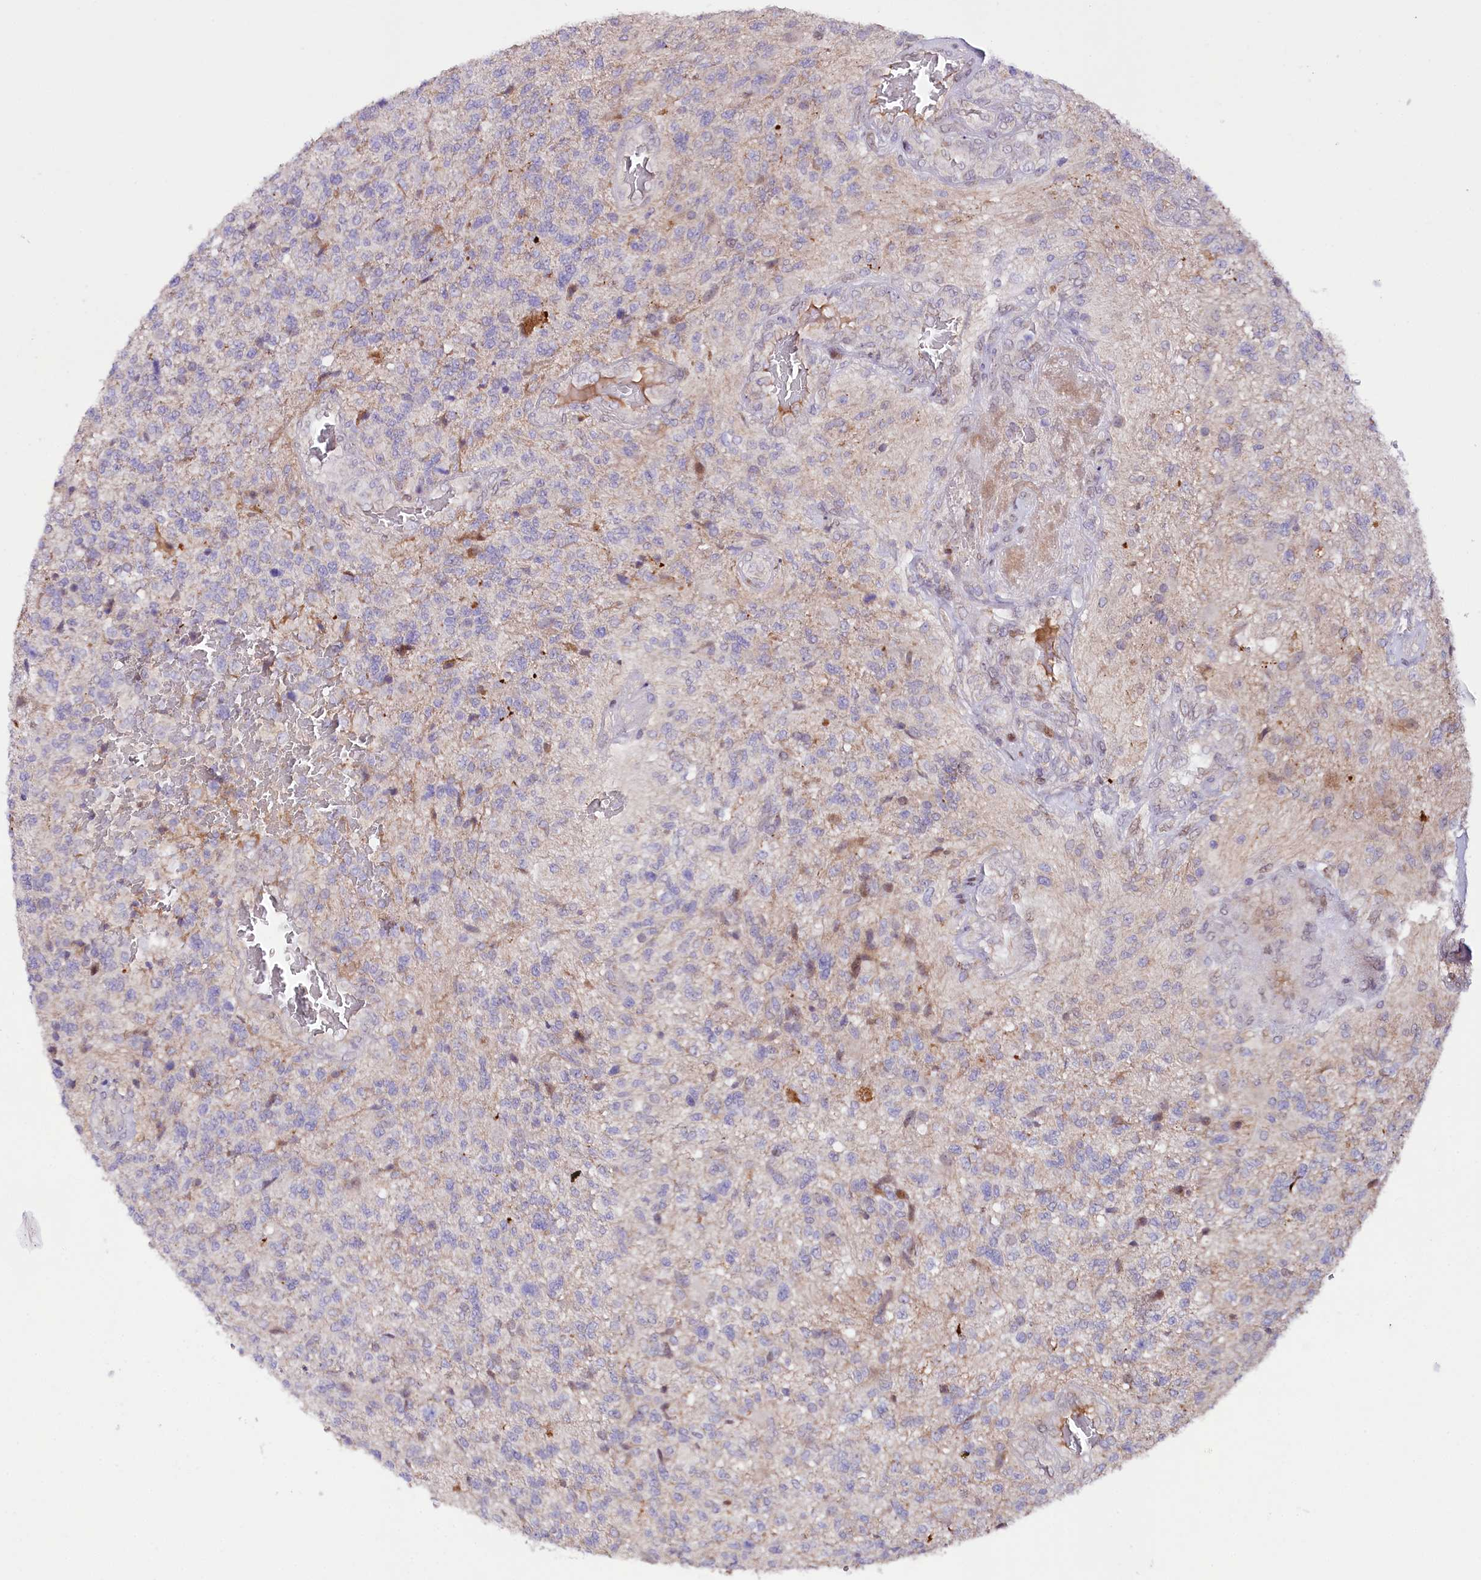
{"staining": {"intensity": "negative", "quantity": "none", "location": "none"}, "tissue": "glioma", "cell_type": "Tumor cells", "image_type": "cancer", "snomed": [{"axis": "morphology", "description": "Glioma, malignant, High grade"}, {"axis": "topography", "description": "Brain"}], "caption": "Histopathology image shows no significant protein positivity in tumor cells of malignant high-grade glioma.", "gene": "ZNF226", "patient": {"sex": "male", "age": 56}}